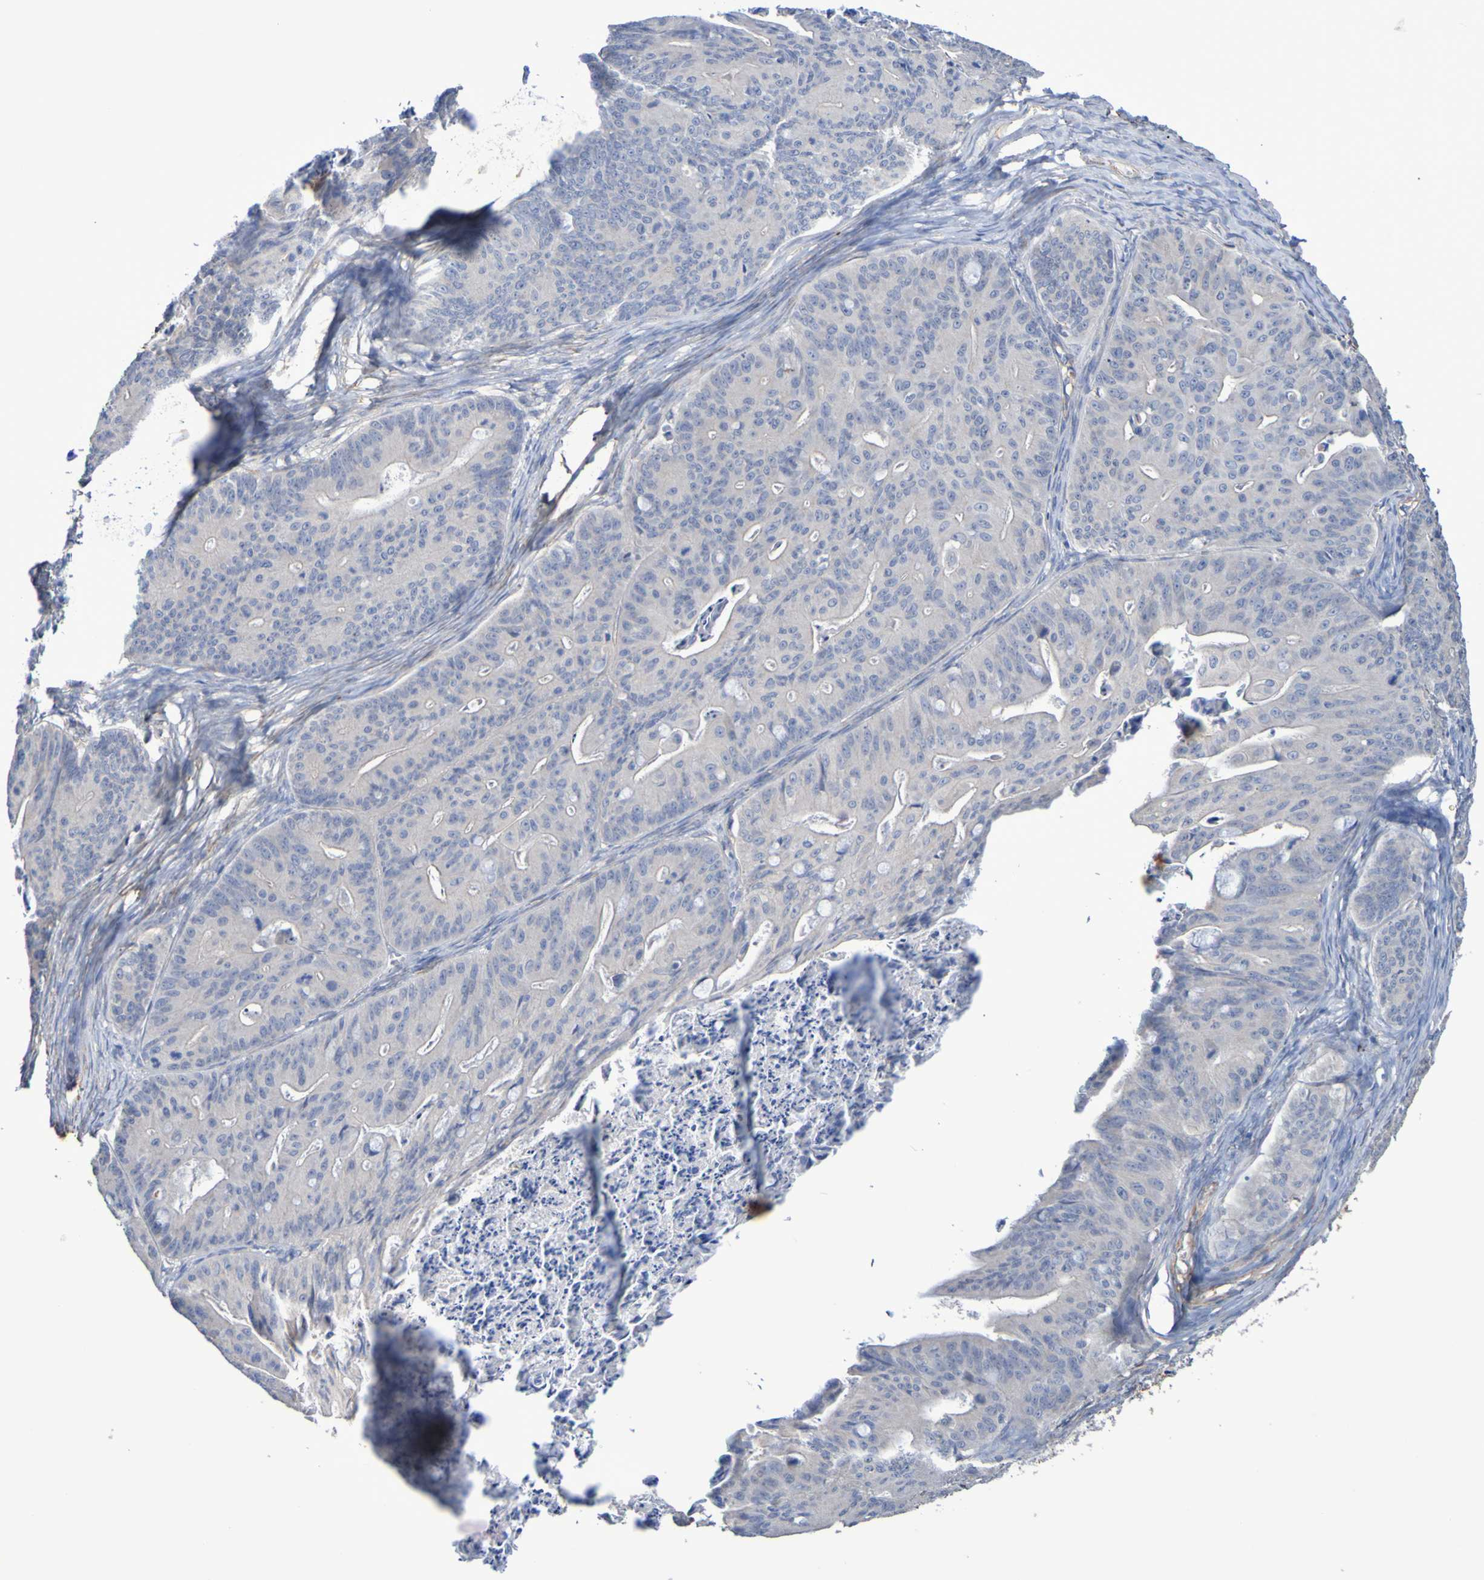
{"staining": {"intensity": "negative", "quantity": "none", "location": "none"}, "tissue": "ovarian cancer", "cell_type": "Tumor cells", "image_type": "cancer", "snomed": [{"axis": "morphology", "description": "Cystadenocarcinoma, mucinous, NOS"}, {"axis": "topography", "description": "Ovary"}], "caption": "Tumor cells are negative for protein expression in human ovarian cancer (mucinous cystadenocarcinoma).", "gene": "SRPRB", "patient": {"sex": "female", "age": 37}}